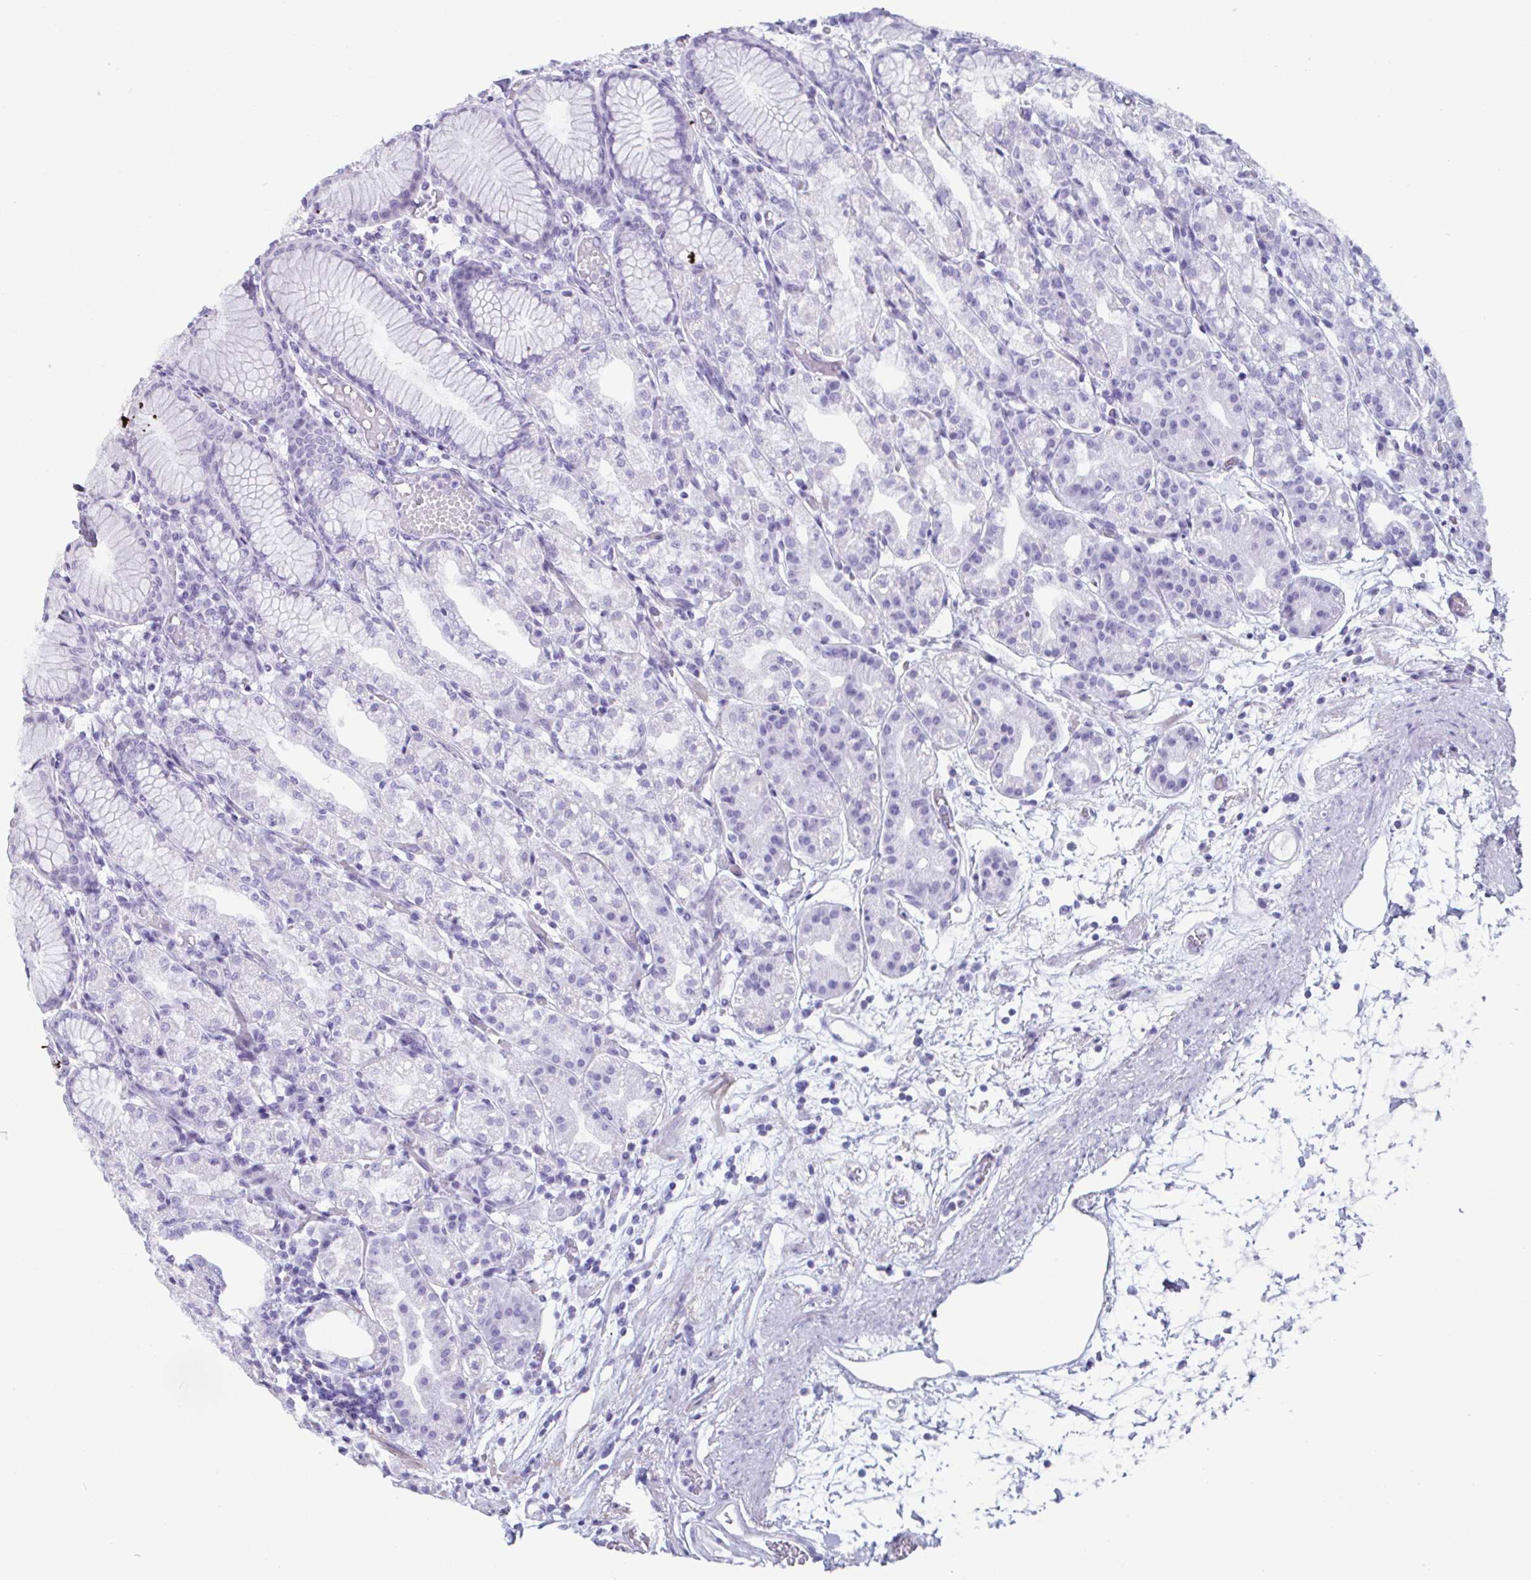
{"staining": {"intensity": "negative", "quantity": "none", "location": "none"}, "tissue": "stomach", "cell_type": "Glandular cells", "image_type": "normal", "snomed": [{"axis": "morphology", "description": "Normal tissue, NOS"}, {"axis": "topography", "description": "Stomach"}], "caption": "An image of human stomach is negative for staining in glandular cells. Nuclei are stained in blue.", "gene": "CREG2", "patient": {"sex": "female", "age": 57}}